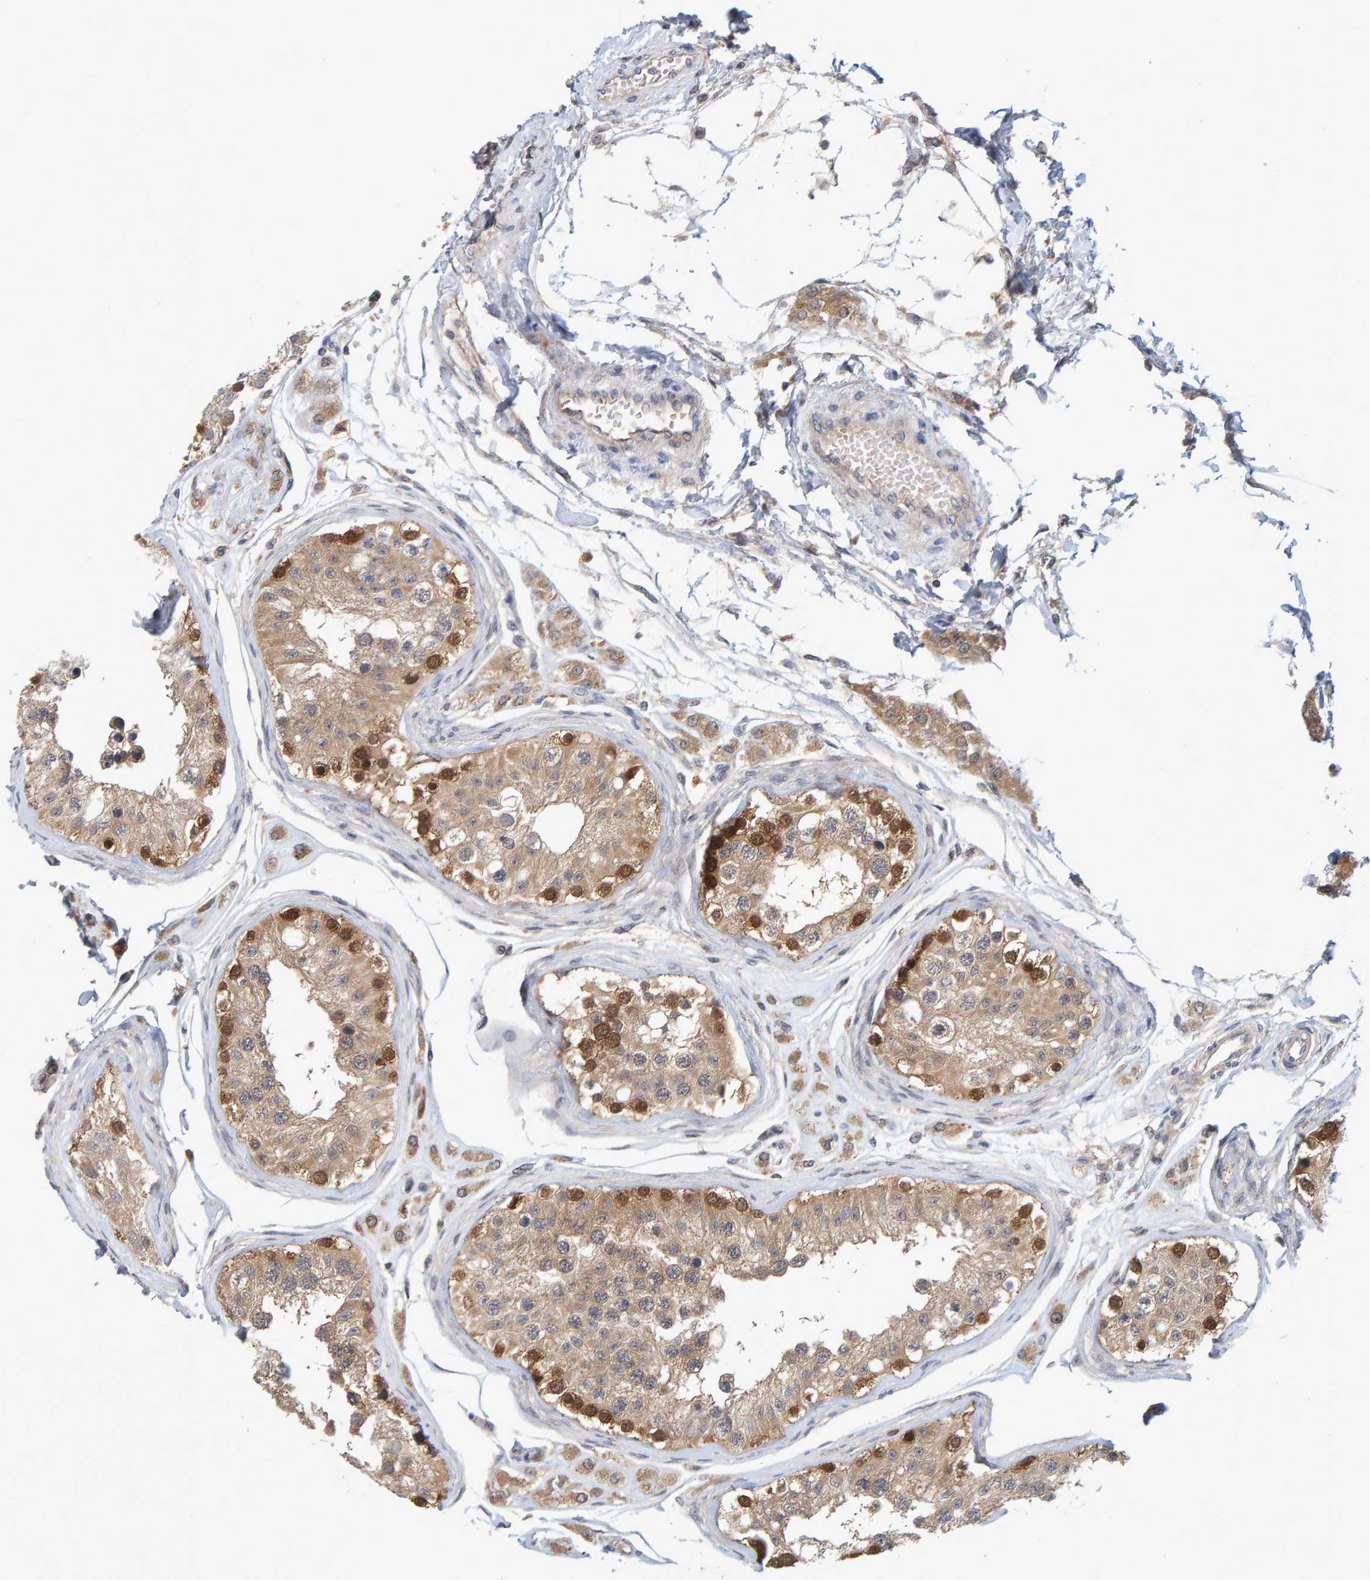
{"staining": {"intensity": "moderate", "quantity": ">75%", "location": "cytoplasmic/membranous"}, "tissue": "testis", "cell_type": "Cells in seminiferous ducts", "image_type": "normal", "snomed": [{"axis": "morphology", "description": "Normal tissue, NOS"}, {"axis": "morphology", "description": "Adenocarcinoma, metastatic, NOS"}, {"axis": "topography", "description": "Testis"}], "caption": "Moderate cytoplasmic/membranous staining for a protein is appreciated in about >75% of cells in seminiferous ducts of unremarkable testis using immunohistochemistry.", "gene": "TATDN1", "patient": {"sex": "male", "age": 26}}